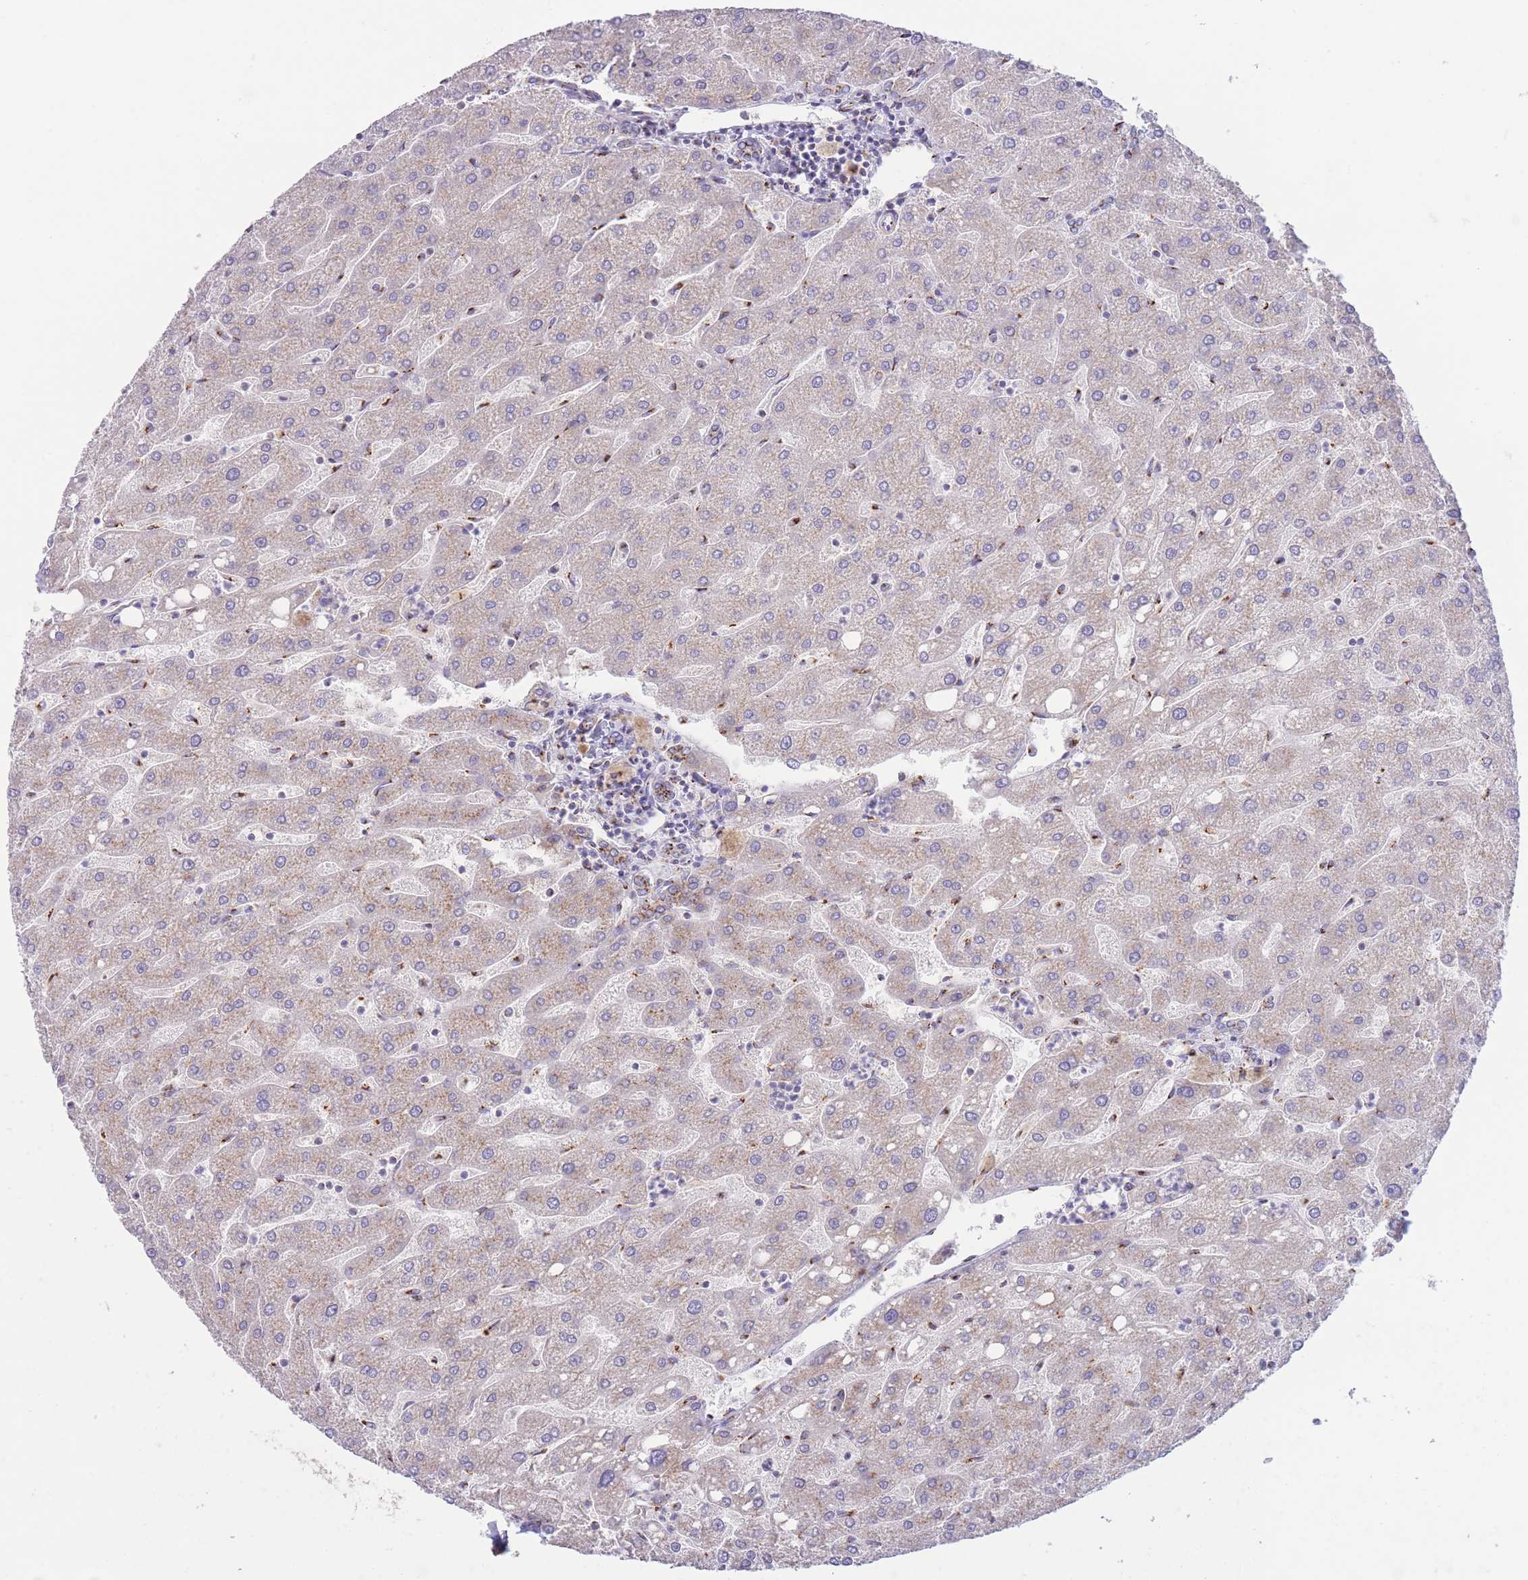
{"staining": {"intensity": "moderate", "quantity": "25%-75%", "location": "cytoplasmic/membranous"}, "tissue": "liver", "cell_type": "Cholangiocytes", "image_type": "normal", "snomed": [{"axis": "morphology", "description": "Normal tissue, NOS"}, {"axis": "topography", "description": "Liver"}], "caption": "The immunohistochemical stain shows moderate cytoplasmic/membranous staining in cholangiocytes of benign liver. Using DAB (3,3'-diaminobenzidine) (brown) and hematoxylin (blue) stains, captured at high magnification using brightfield microscopy.", "gene": "MPND", "patient": {"sex": "male", "age": 67}}